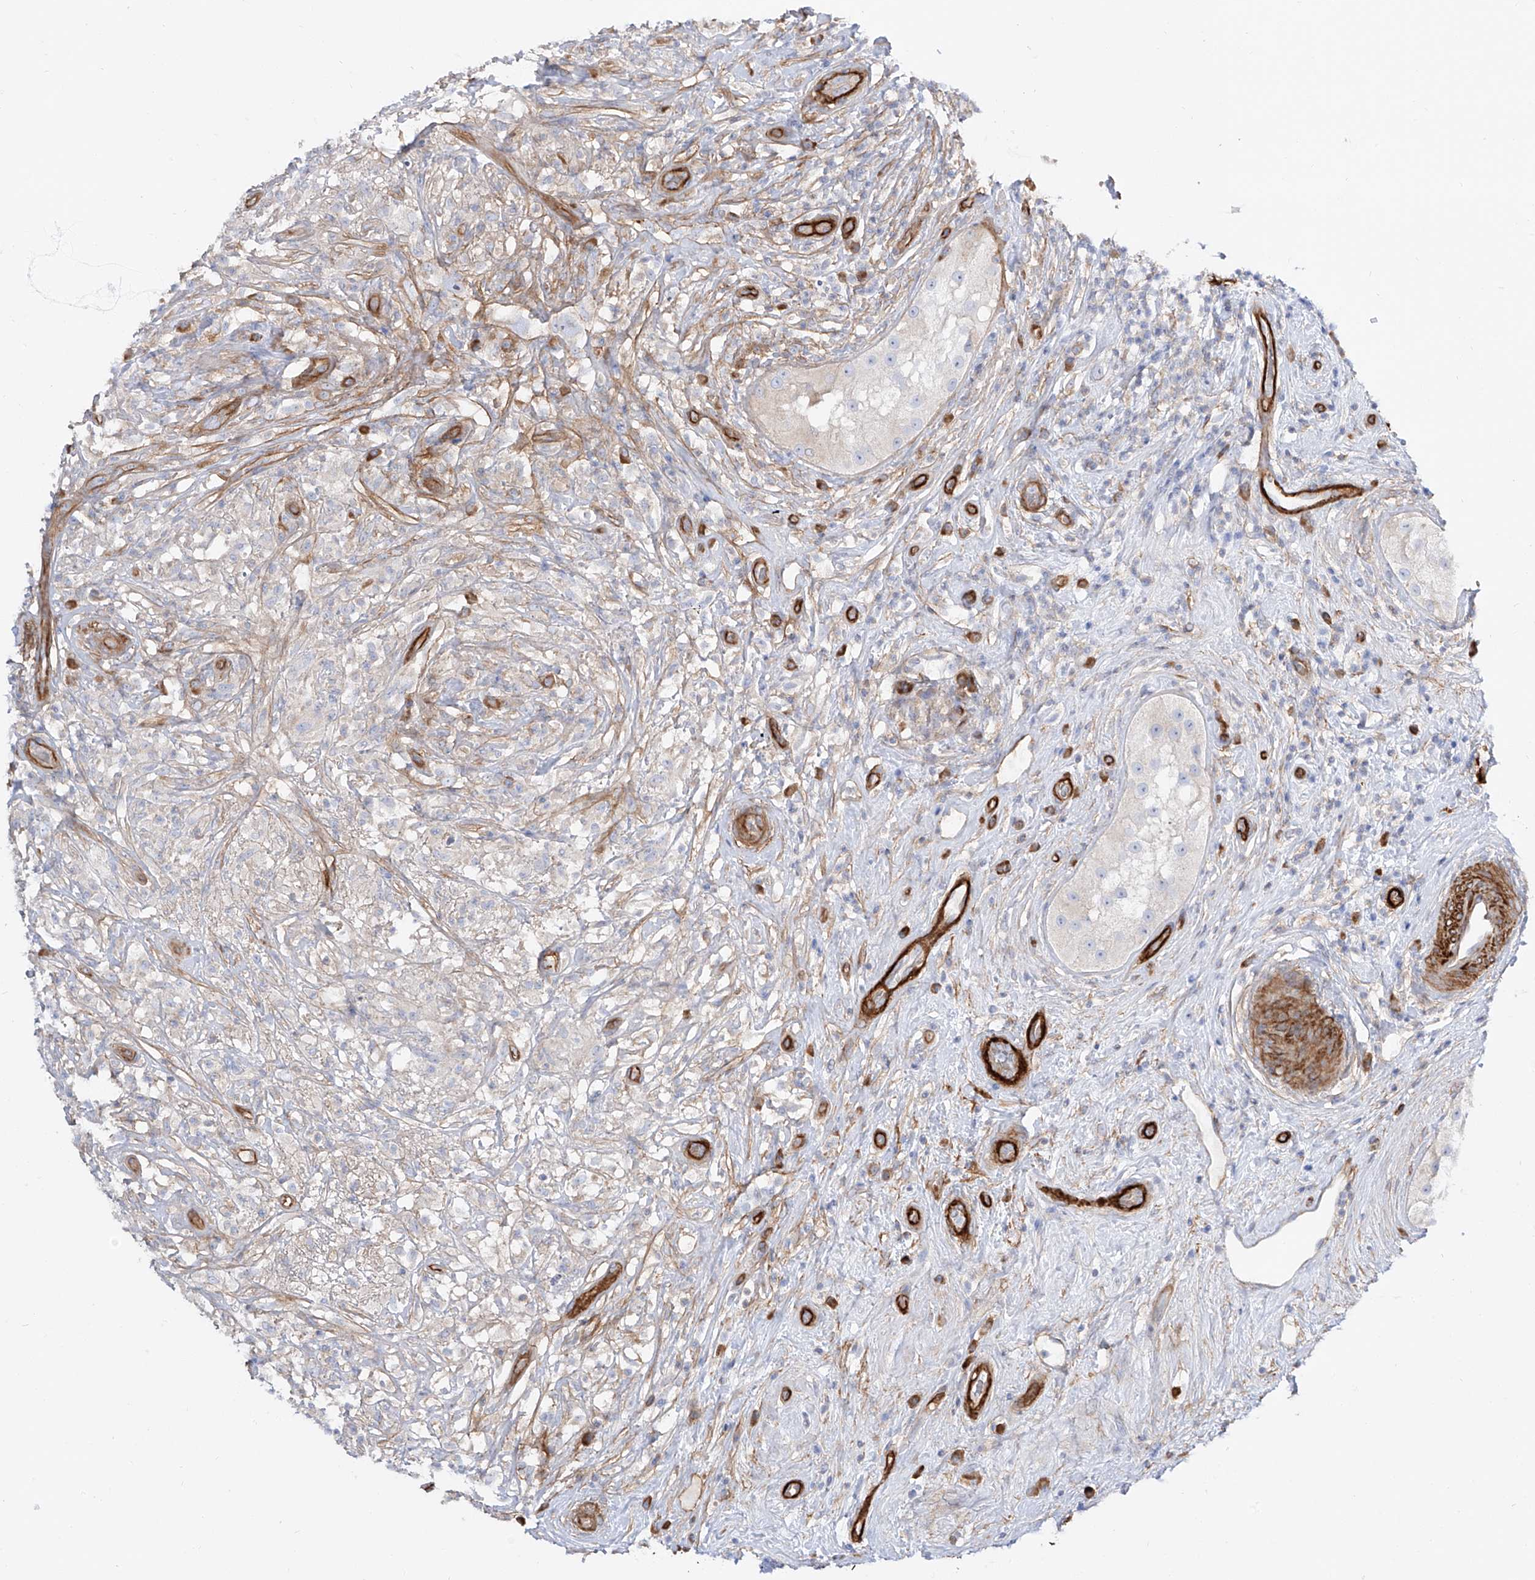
{"staining": {"intensity": "negative", "quantity": "none", "location": "none"}, "tissue": "testis cancer", "cell_type": "Tumor cells", "image_type": "cancer", "snomed": [{"axis": "morphology", "description": "Seminoma, NOS"}, {"axis": "topography", "description": "Testis"}], "caption": "High magnification brightfield microscopy of testis cancer (seminoma) stained with DAB (3,3'-diaminobenzidine) (brown) and counterstained with hematoxylin (blue): tumor cells show no significant positivity.", "gene": "LCA5", "patient": {"sex": "male", "age": 49}}